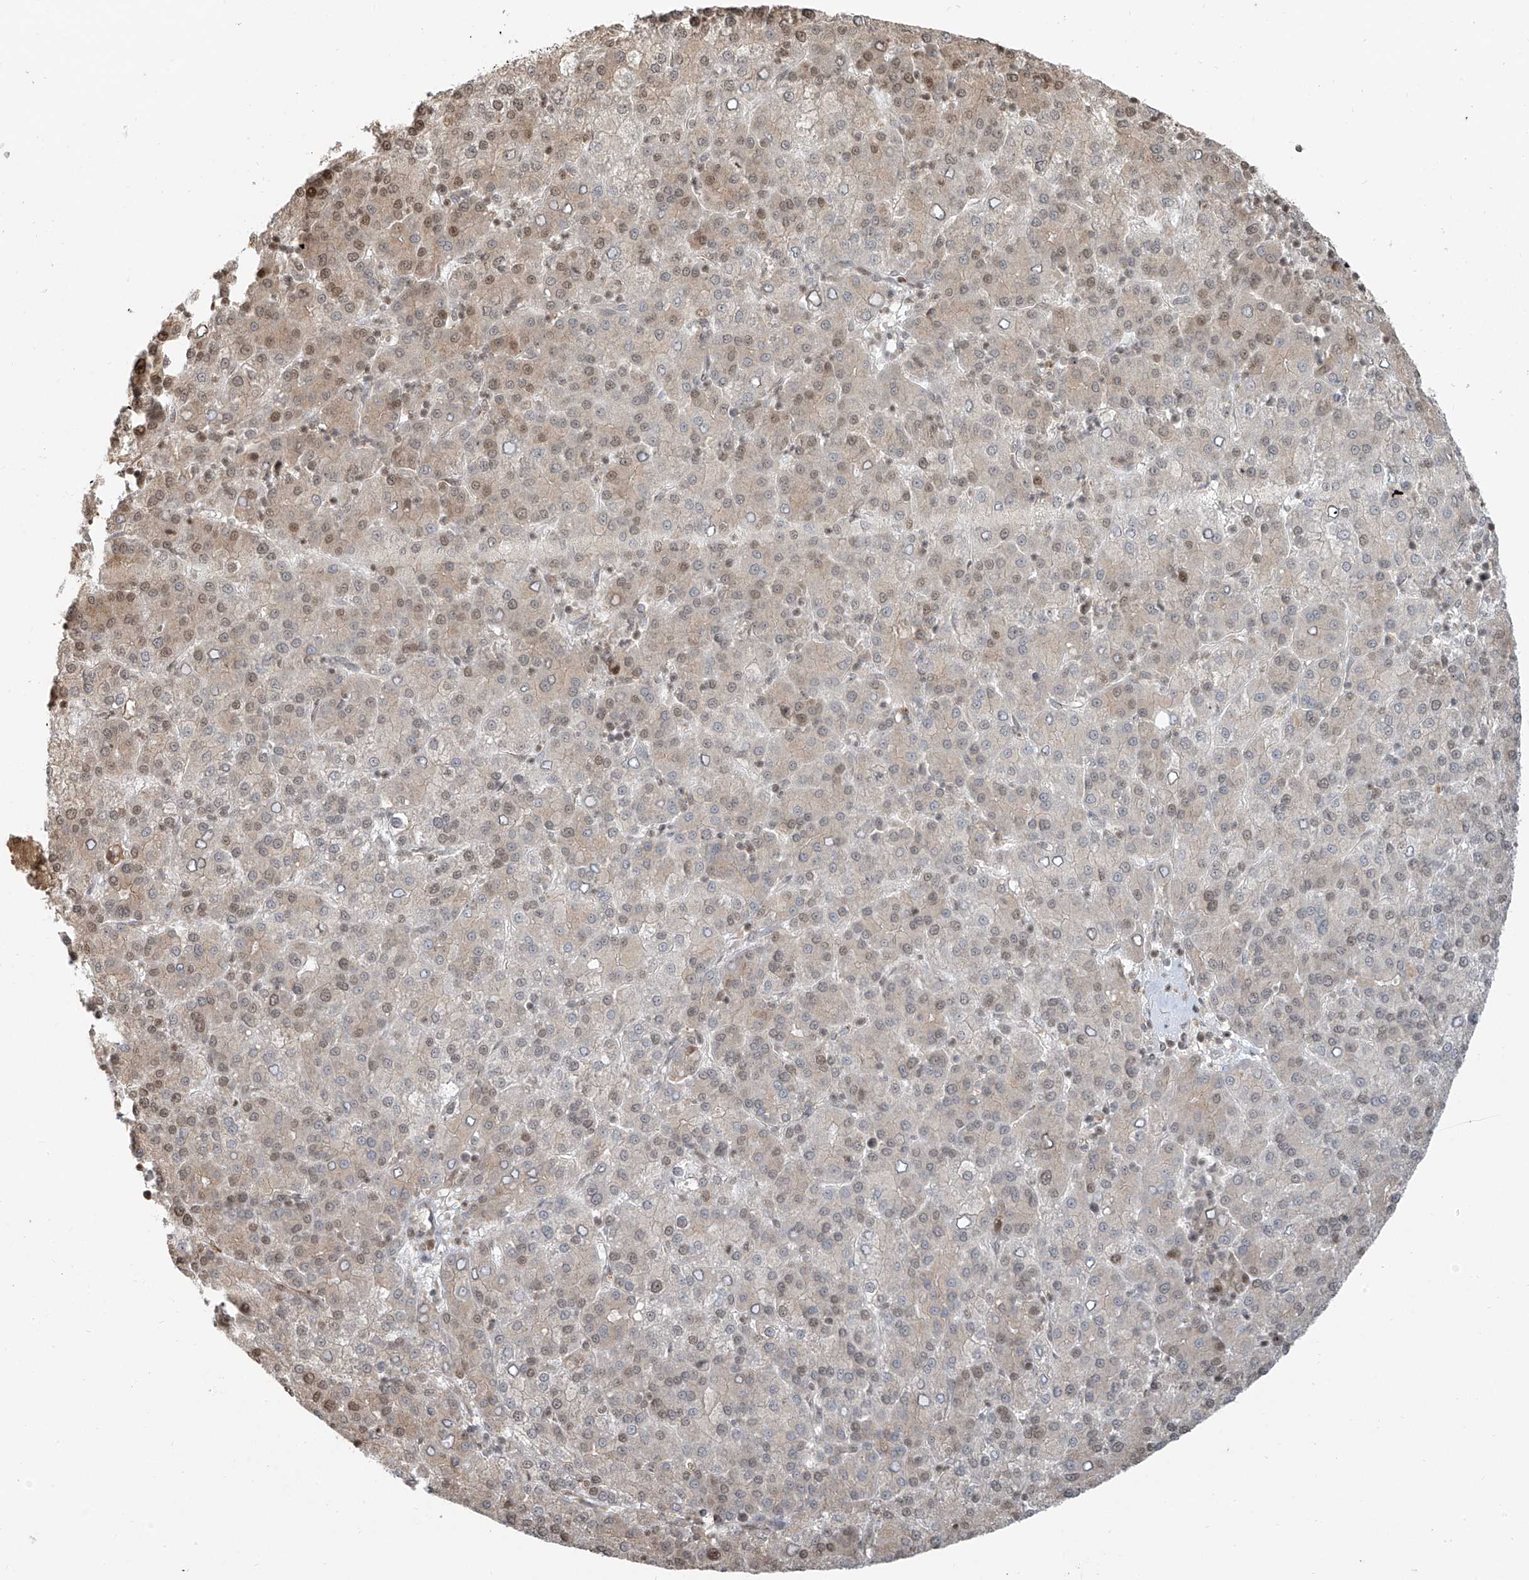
{"staining": {"intensity": "weak", "quantity": "25%-75%", "location": "nuclear"}, "tissue": "liver cancer", "cell_type": "Tumor cells", "image_type": "cancer", "snomed": [{"axis": "morphology", "description": "Carcinoma, Hepatocellular, NOS"}, {"axis": "topography", "description": "Liver"}], "caption": "The histopathology image displays immunohistochemical staining of hepatocellular carcinoma (liver). There is weak nuclear positivity is present in about 25%-75% of tumor cells.", "gene": "VMP1", "patient": {"sex": "female", "age": 58}}